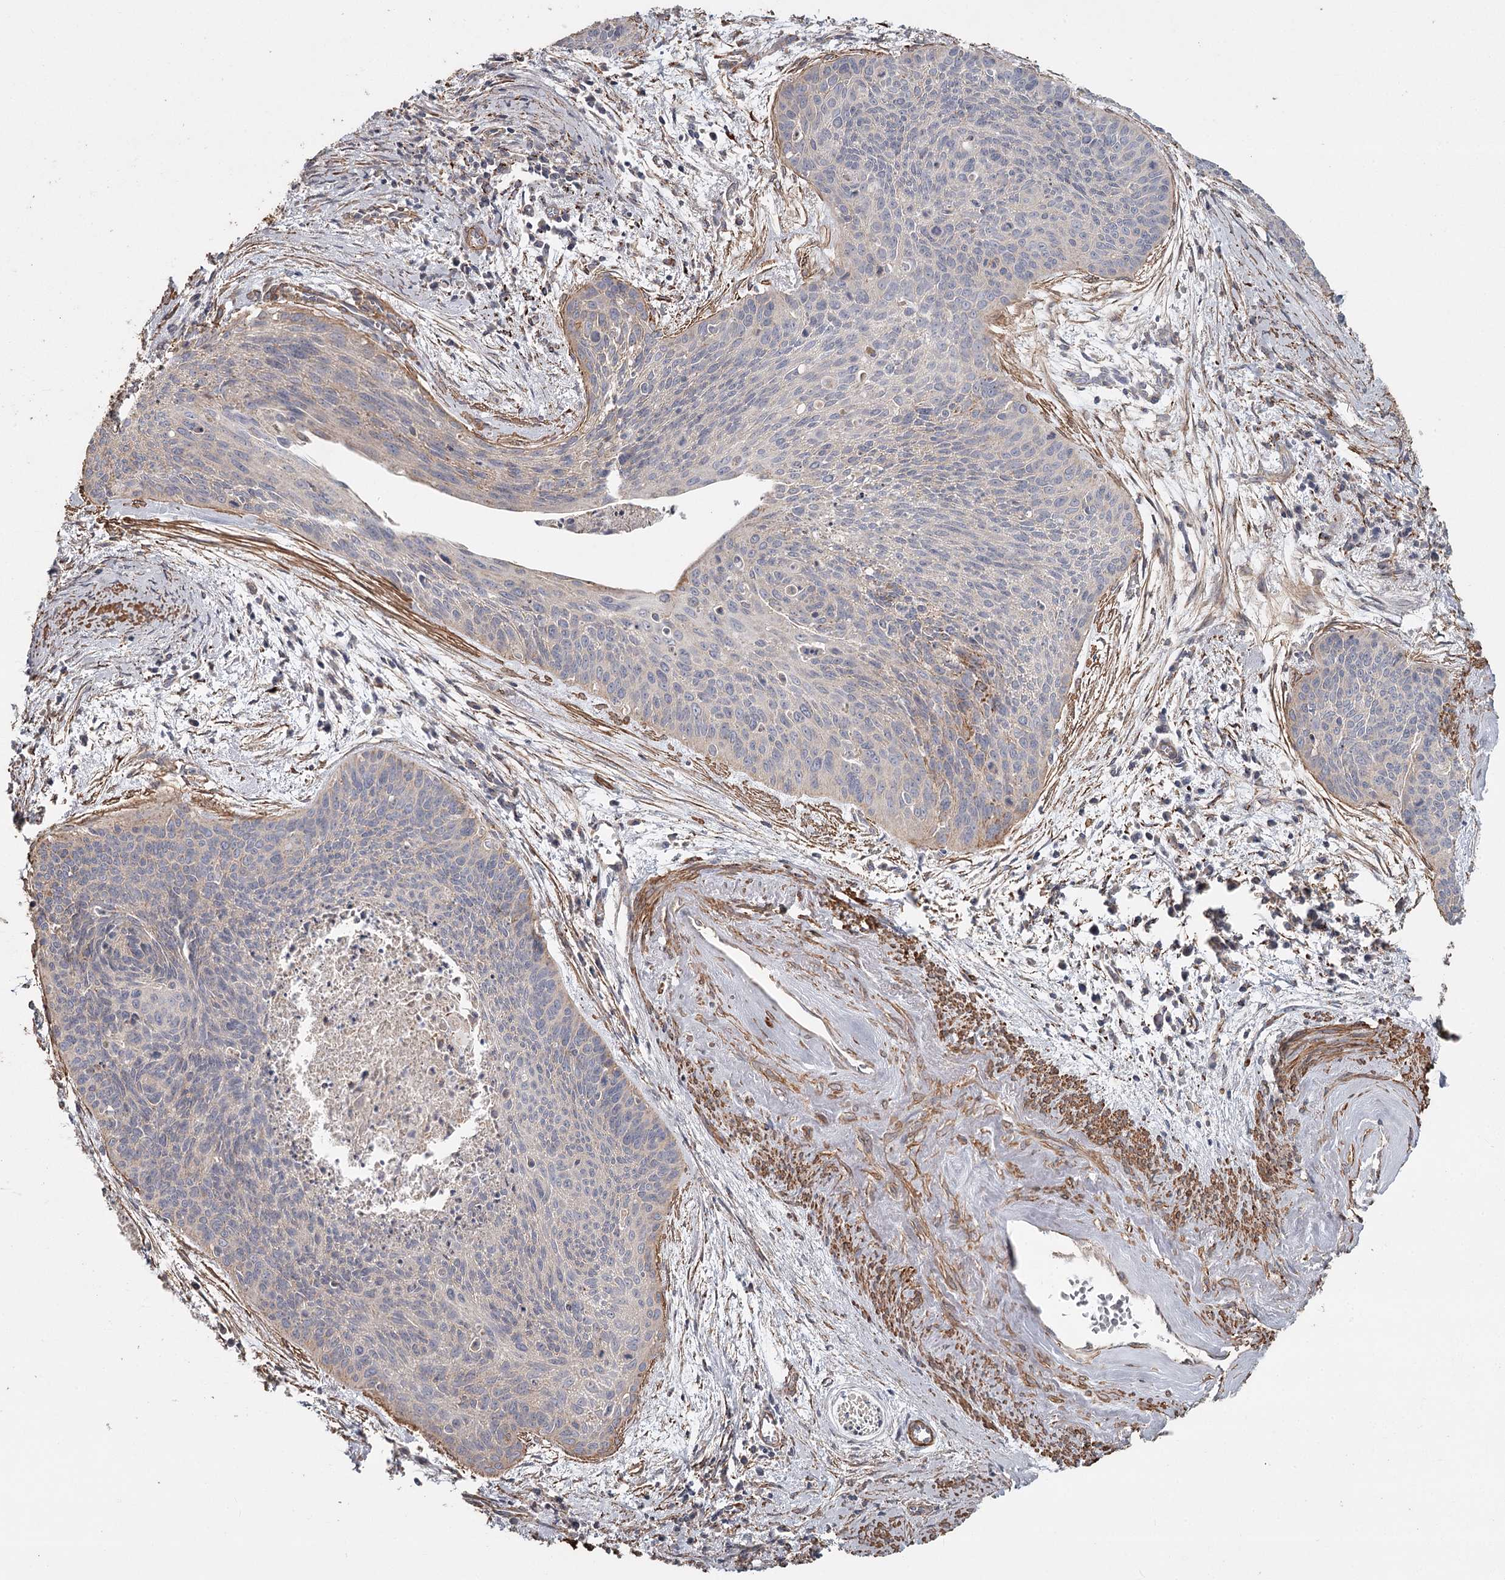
{"staining": {"intensity": "negative", "quantity": "none", "location": "none"}, "tissue": "cervical cancer", "cell_type": "Tumor cells", "image_type": "cancer", "snomed": [{"axis": "morphology", "description": "Squamous cell carcinoma, NOS"}, {"axis": "topography", "description": "Cervix"}], "caption": "Photomicrograph shows no significant protein positivity in tumor cells of cervical squamous cell carcinoma.", "gene": "DHRS9", "patient": {"sex": "female", "age": 55}}